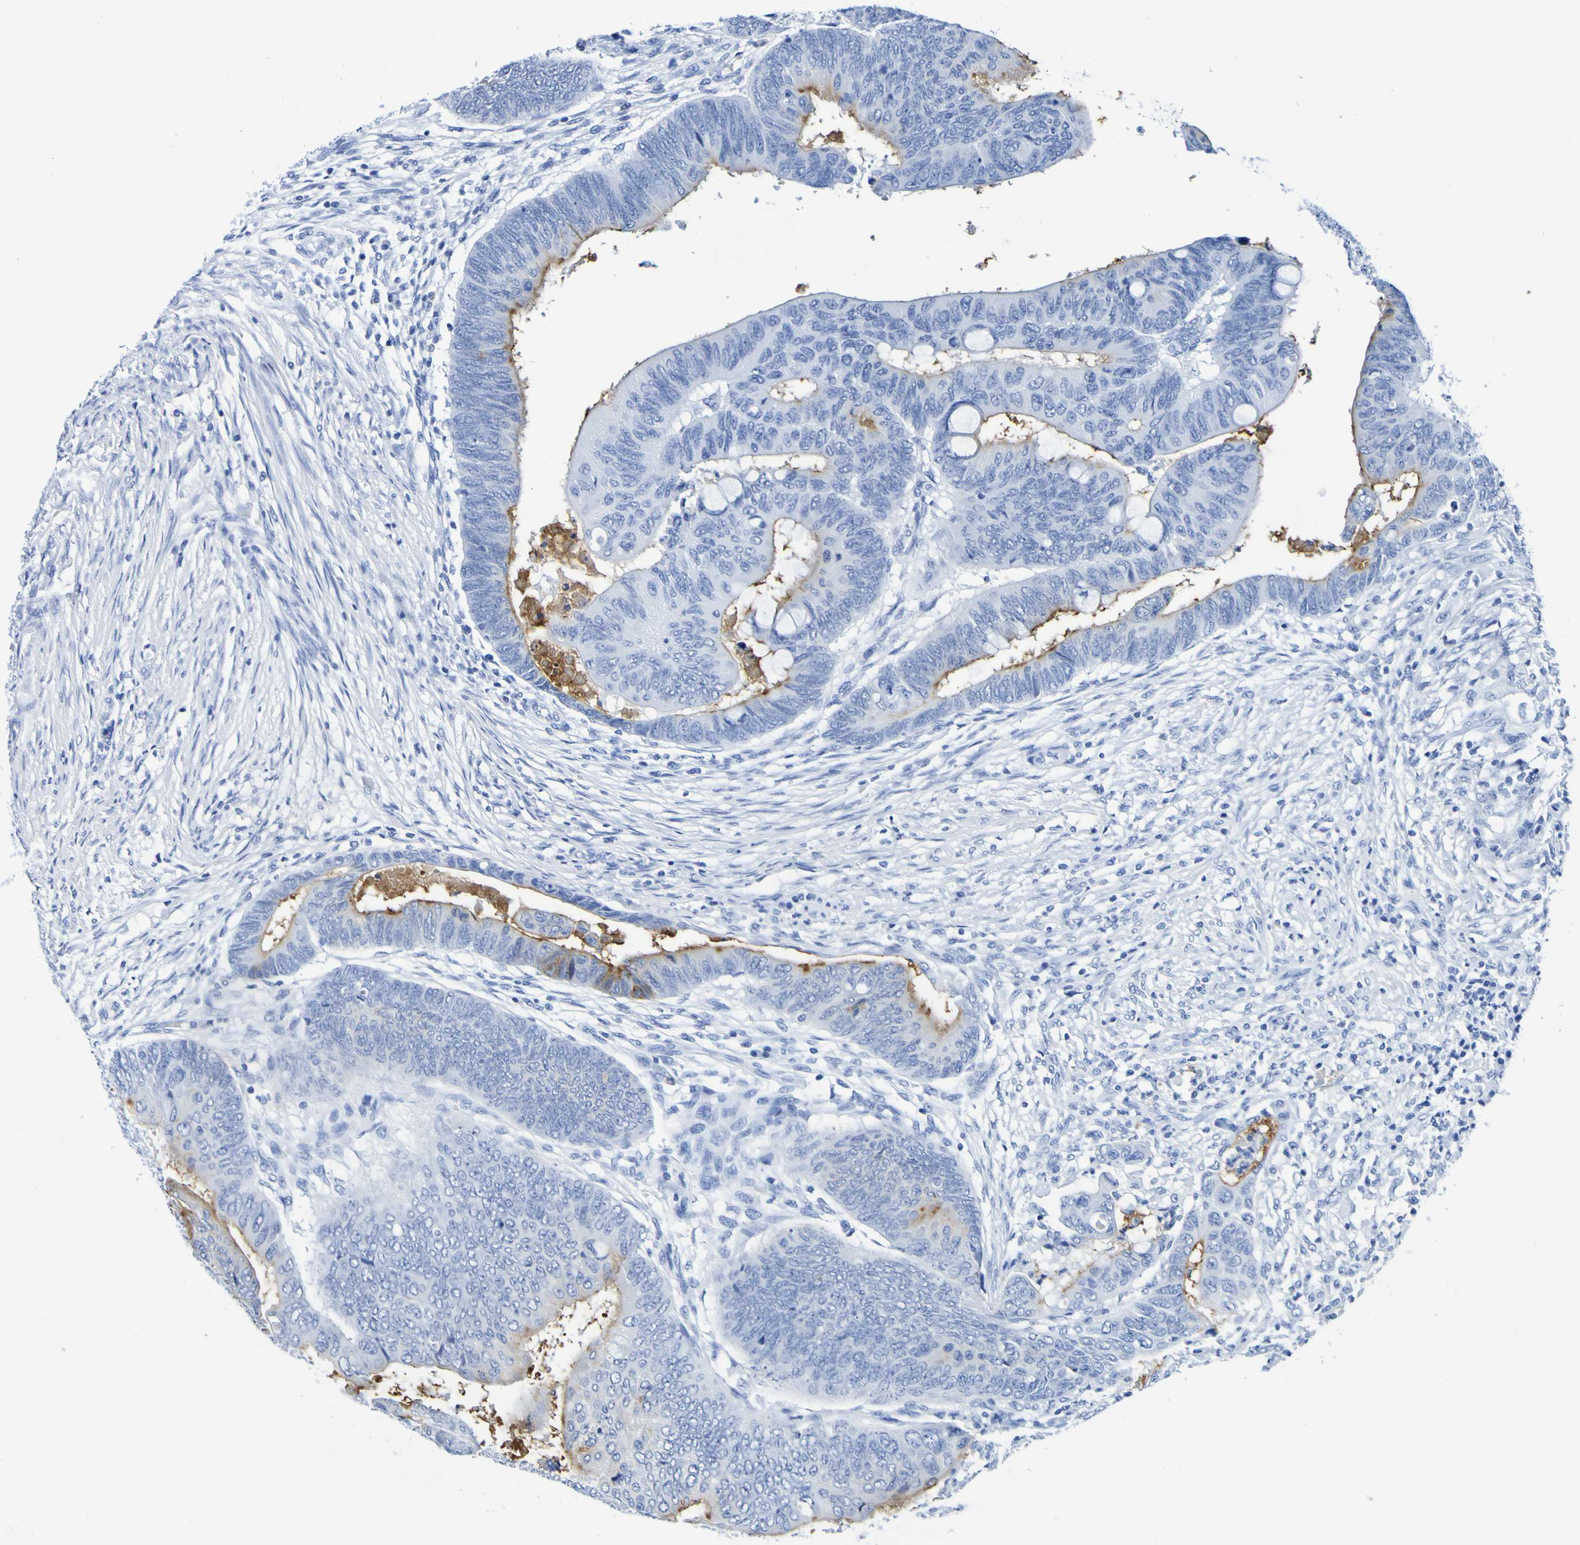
{"staining": {"intensity": "moderate", "quantity": "25%-75%", "location": "cytoplasmic/membranous"}, "tissue": "colorectal cancer", "cell_type": "Tumor cells", "image_type": "cancer", "snomed": [{"axis": "morphology", "description": "Normal tissue, NOS"}, {"axis": "morphology", "description": "Adenocarcinoma, NOS"}, {"axis": "topography", "description": "Rectum"}, {"axis": "topography", "description": "Peripheral nerve tissue"}], "caption": "Immunohistochemistry micrograph of neoplastic tissue: colorectal cancer (adenocarcinoma) stained using IHC shows medium levels of moderate protein expression localized specifically in the cytoplasmic/membranous of tumor cells, appearing as a cytoplasmic/membranous brown color.", "gene": "DPEP1", "patient": {"sex": "male", "age": 92}}